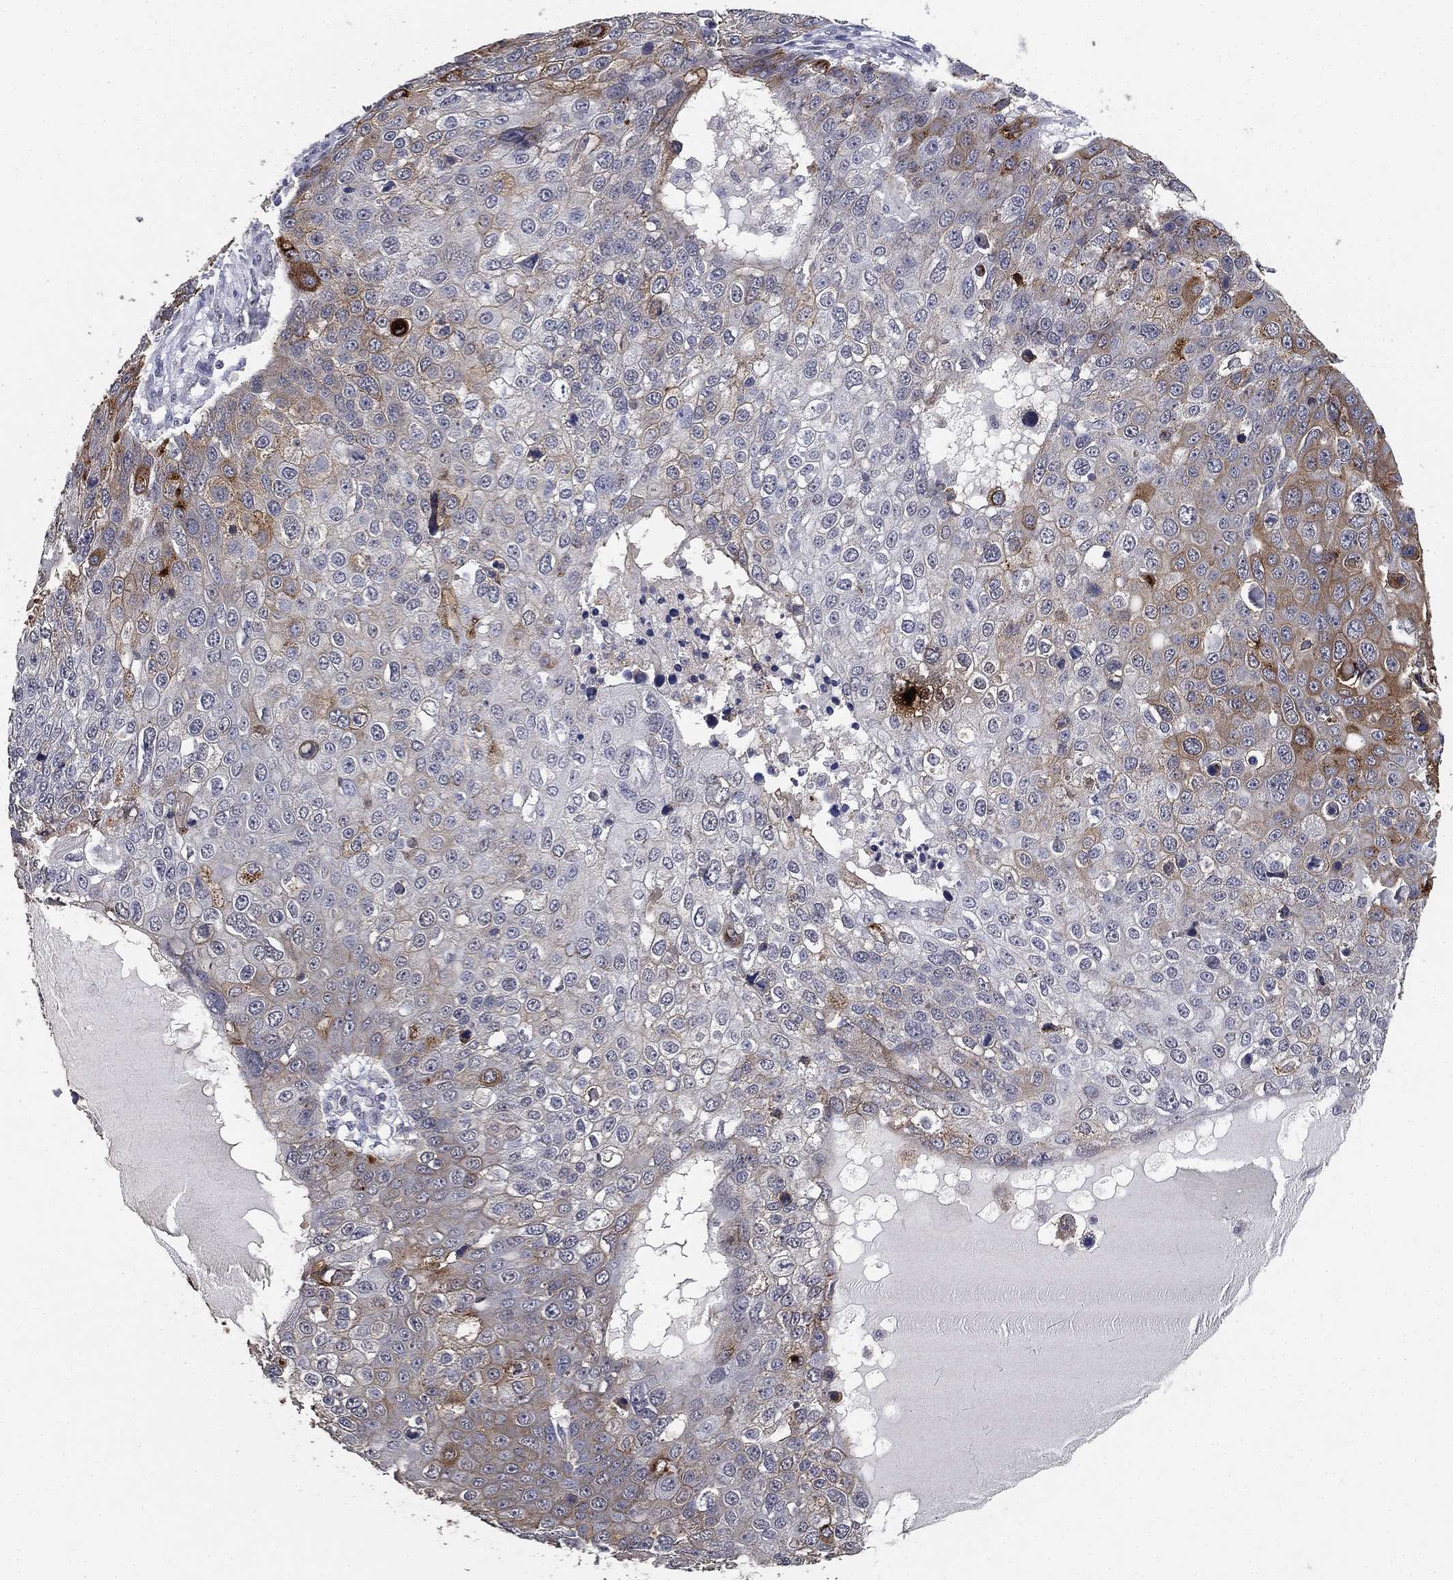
{"staining": {"intensity": "moderate", "quantity": "<25%", "location": "cytoplasmic/membranous"}, "tissue": "skin cancer", "cell_type": "Tumor cells", "image_type": "cancer", "snomed": [{"axis": "morphology", "description": "Squamous cell carcinoma, NOS"}, {"axis": "topography", "description": "Skin"}], "caption": "High-power microscopy captured an immunohistochemistry (IHC) photomicrograph of squamous cell carcinoma (skin), revealing moderate cytoplasmic/membranous staining in about <25% of tumor cells.", "gene": "DSG1", "patient": {"sex": "male", "age": 71}}